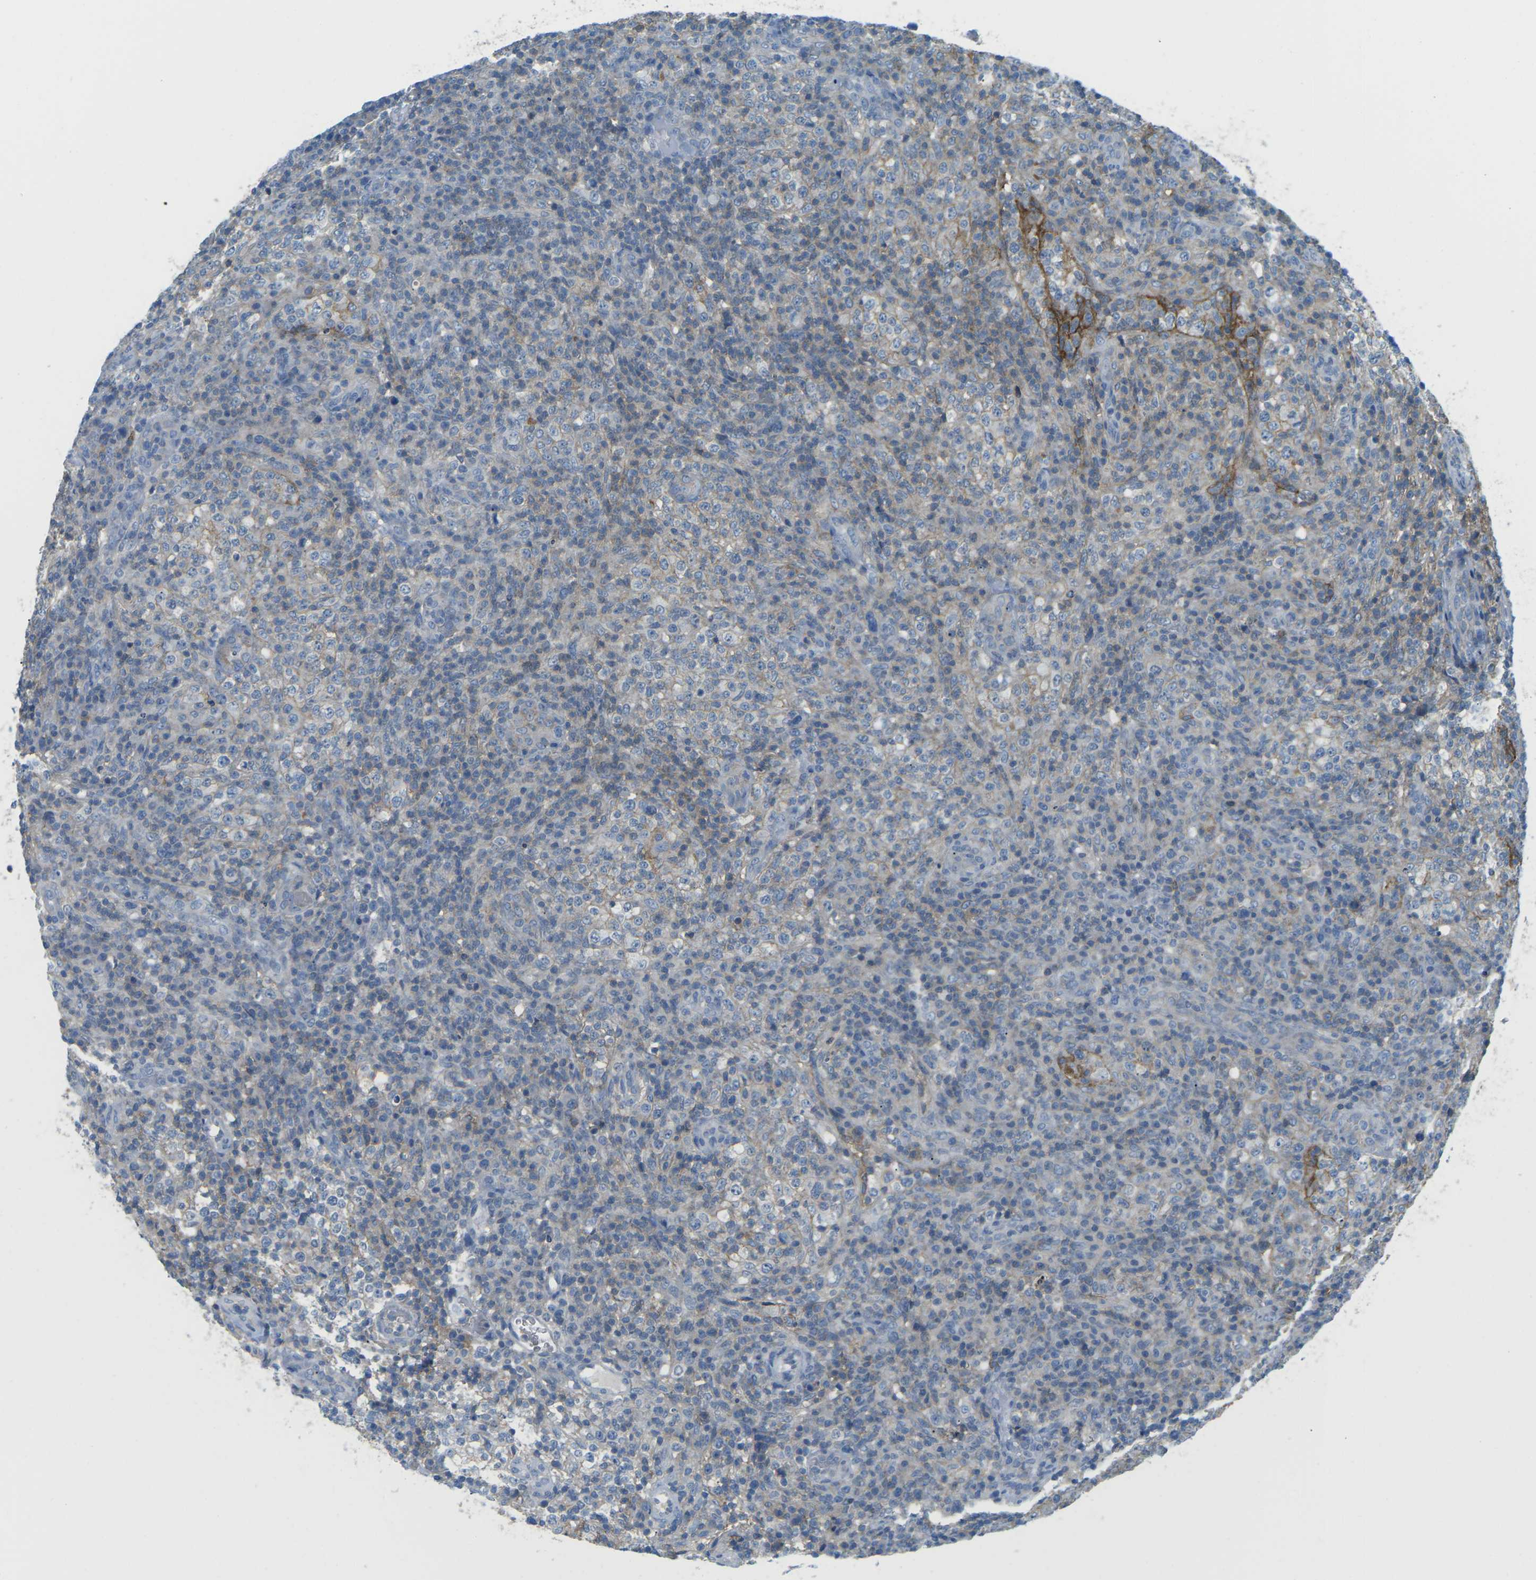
{"staining": {"intensity": "negative", "quantity": "none", "location": "none"}, "tissue": "lymphoma", "cell_type": "Tumor cells", "image_type": "cancer", "snomed": [{"axis": "morphology", "description": "Malignant lymphoma, non-Hodgkin's type, High grade"}, {"axis": "topography", "description": "Lymph node"}], "caption": "IHC image of neoplastic tissue: human lymphoma stained with DAB reveals no significant protein staining in tumor cells.", "gene": "CD47", "patient": {"sex": "female", "age": 76}}